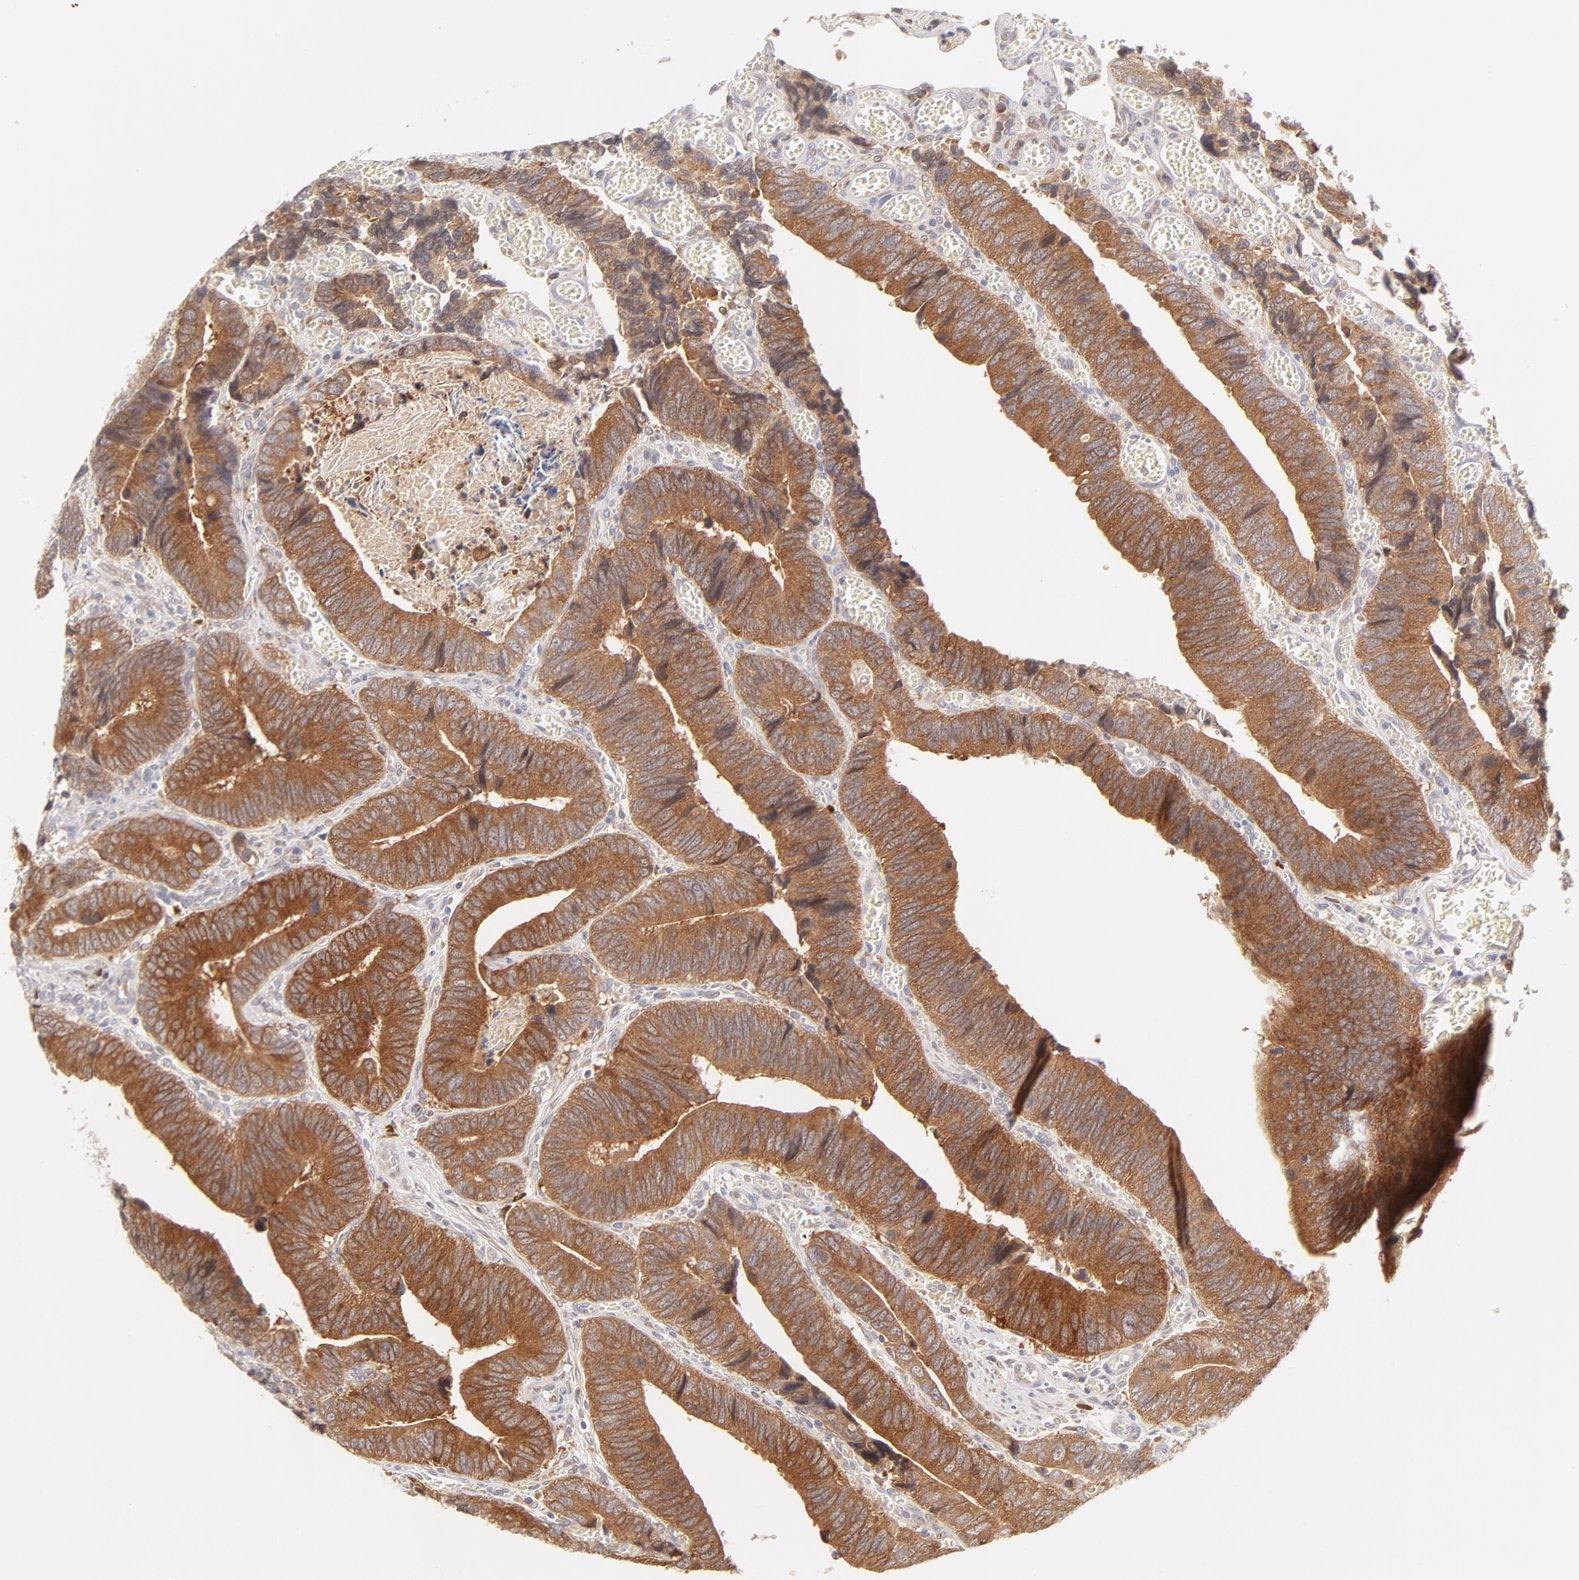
{"staining": {"intensity": "moderate", "quantity": ">75%", "location": "cytoplasmic/membranous"}, "tissue": "colorectal cancer", "cell_type": "Tumor cells", "image_type": "cancer", "snomed": [{"axis": "morphology", "description": "Adenocarcinoma, NOS"}, {"axis": "topography", "description": "Colon"}], "caption": "There is medium levels of moderate cytoplasmic/membranous staining in tumor cells of colorectal cancer (adenocarcinoma), as demonstrated by immunohistochemical staining (brown color).", "gene": "RPS6KA1", "patient": {"sex": "male", "age": 72}}